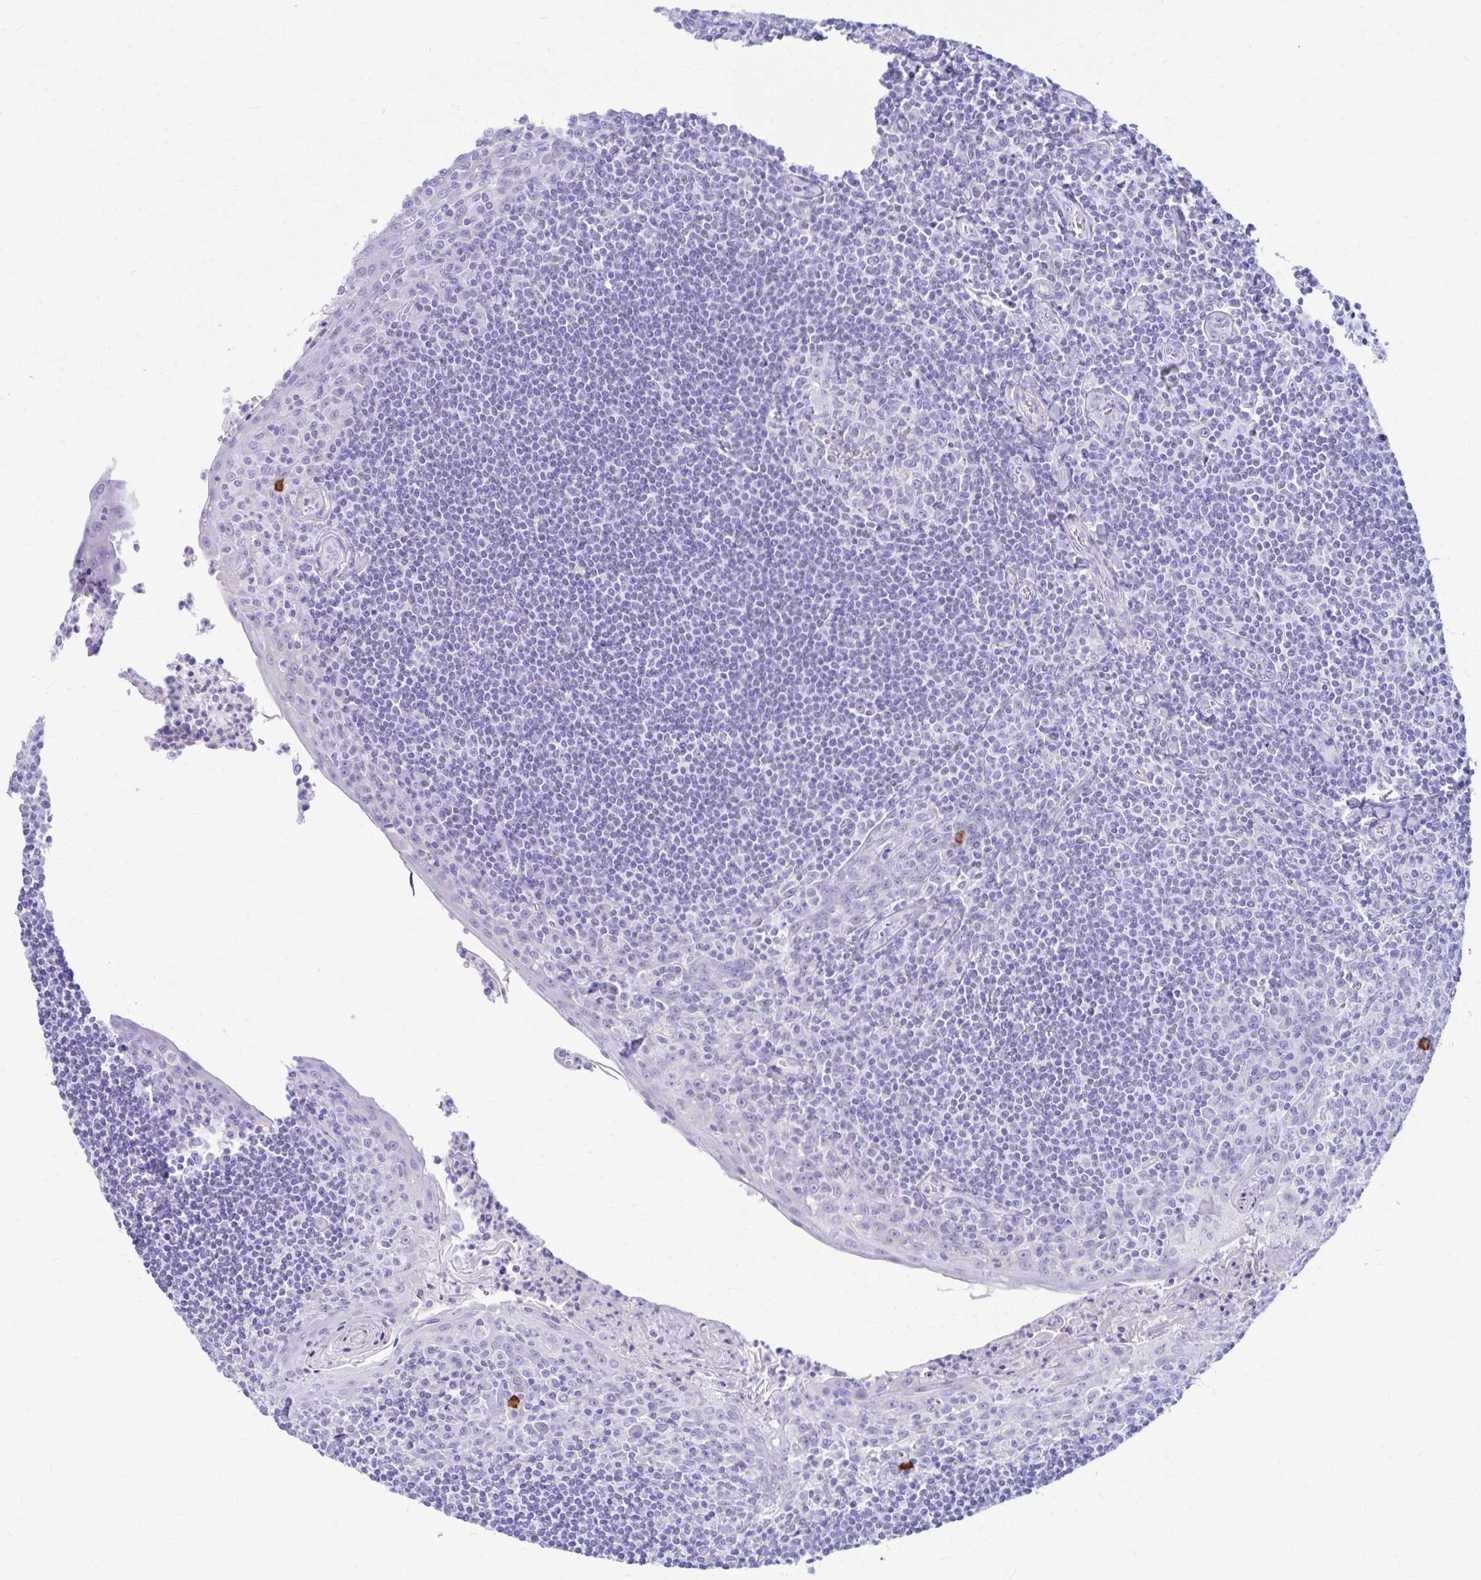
{"staining": {"intensity": "negative", "quantity": "none", "location": "none"}, "tissue": "tonsil", "cell_type": "Germinal center cells", "image_type": "normal", "snomed": [{"axis": "morphology", "description": "Normal tissue, NOS"}, {"axis": "topography", "description": "Tonsil"}], "caption": "This is a image of IHC staining of normal tonsil, which shows no positivity in germinal center cells. The staining was performed using DAB (3,3'-diaminobenzidine) to visualize the protein expression in brown, while the nuclei were stained in blue with hematoxylin (Magnification: 20x).", "gene": "NSG2", "patient": {"sex": "male", "age": 27}}